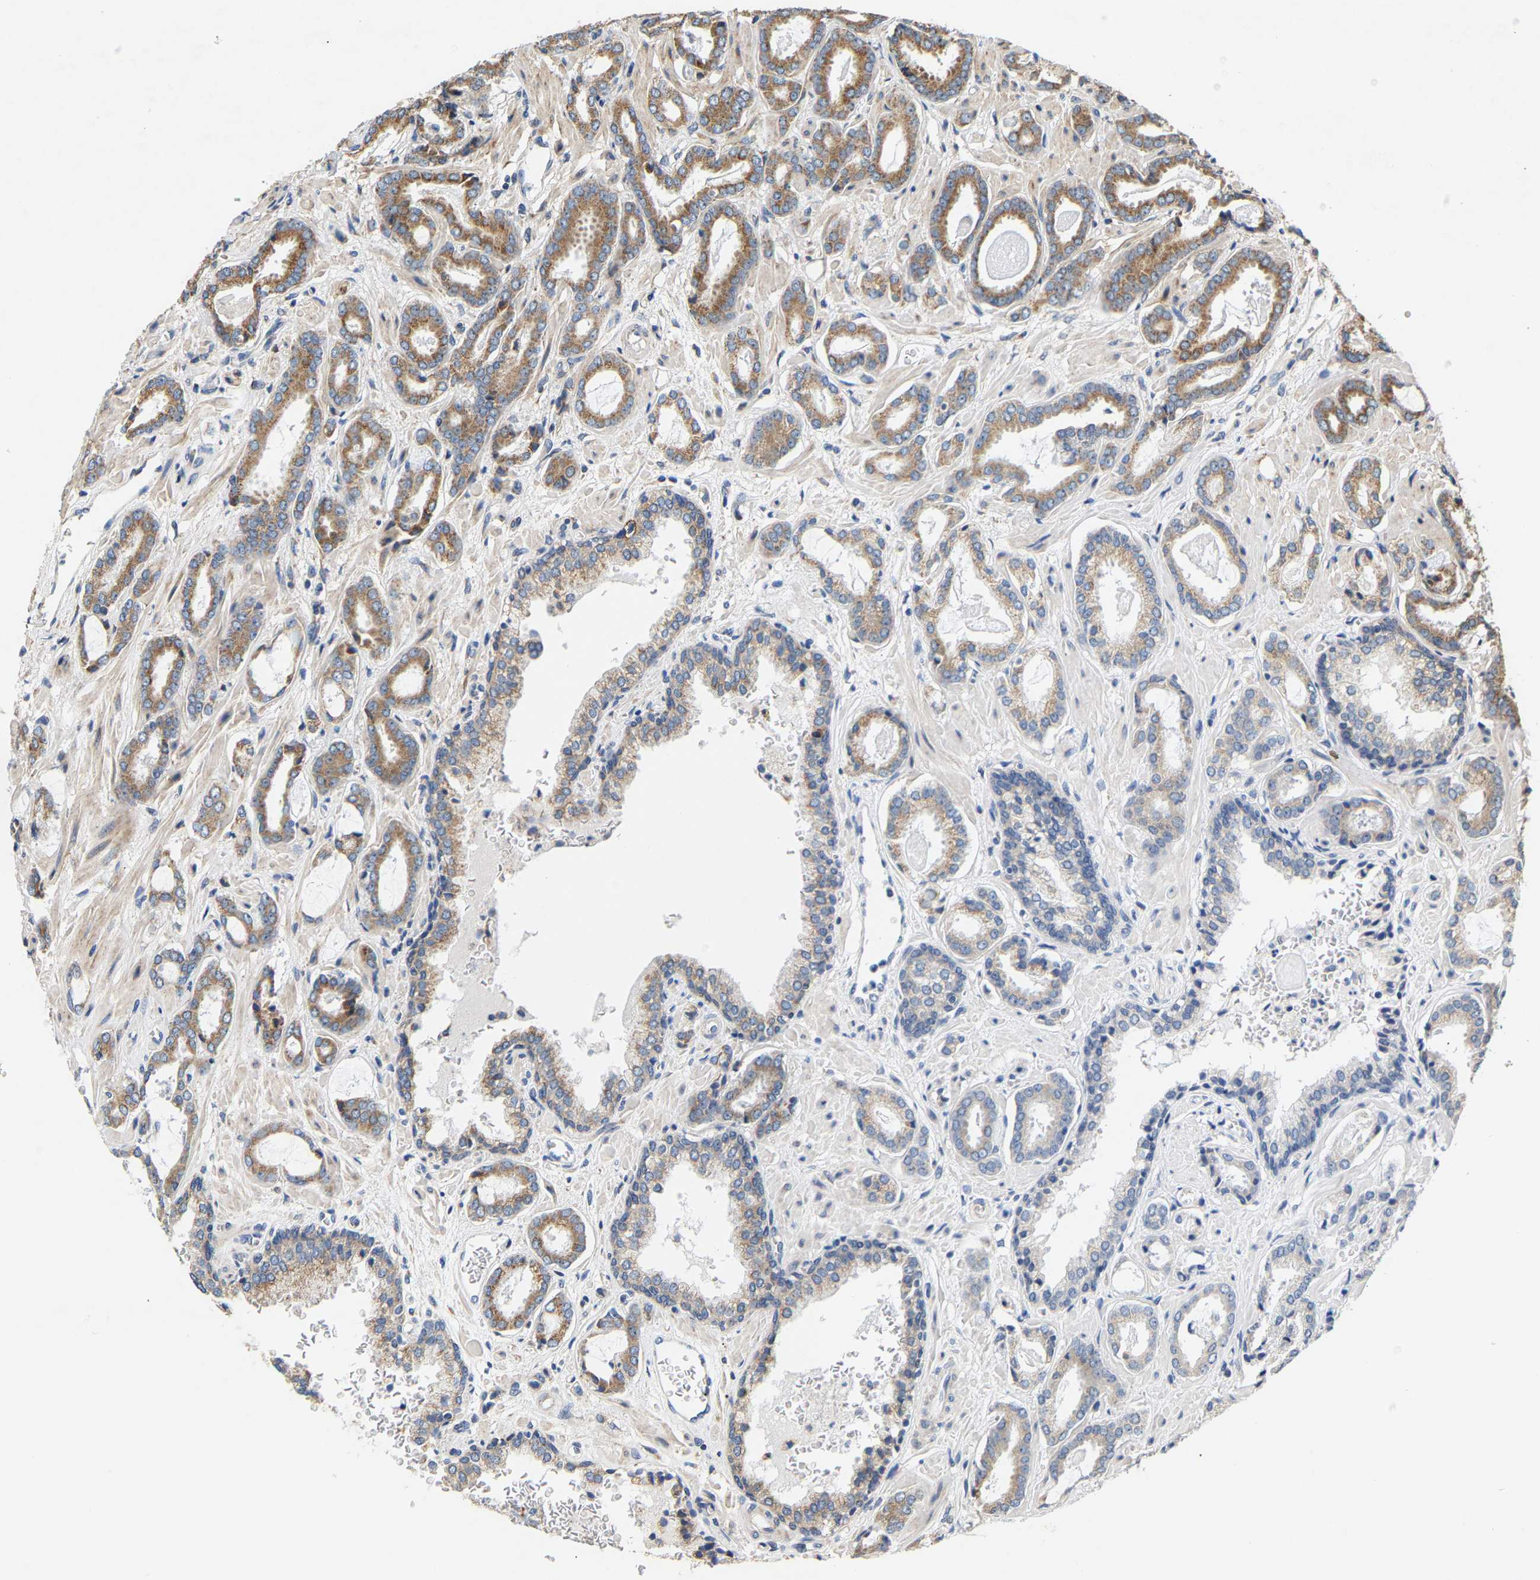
{"staining": {"intensity": "moderate", "quantity": "25%-75%", "location": "cytoplasmic/membranous"}, "tissue": "prostate cancer", "cell_type": "Tumor cells", "image_type": "cancer", "snomed": [{"axis": "morphology", "description": "Adenocarcinoma, Low grade"}, {"axis": "topography", "description": "Prostate"}], "caption": "Immunohistochemical staining of prostate adenocarcinoma (low-grade) exhibits moderate cytoplasmic/membranous protein positivity in approximately 25%-75% of tumor cells.", "gene": "TMEM168", "patient": {"sex": "male", "age": 53}}